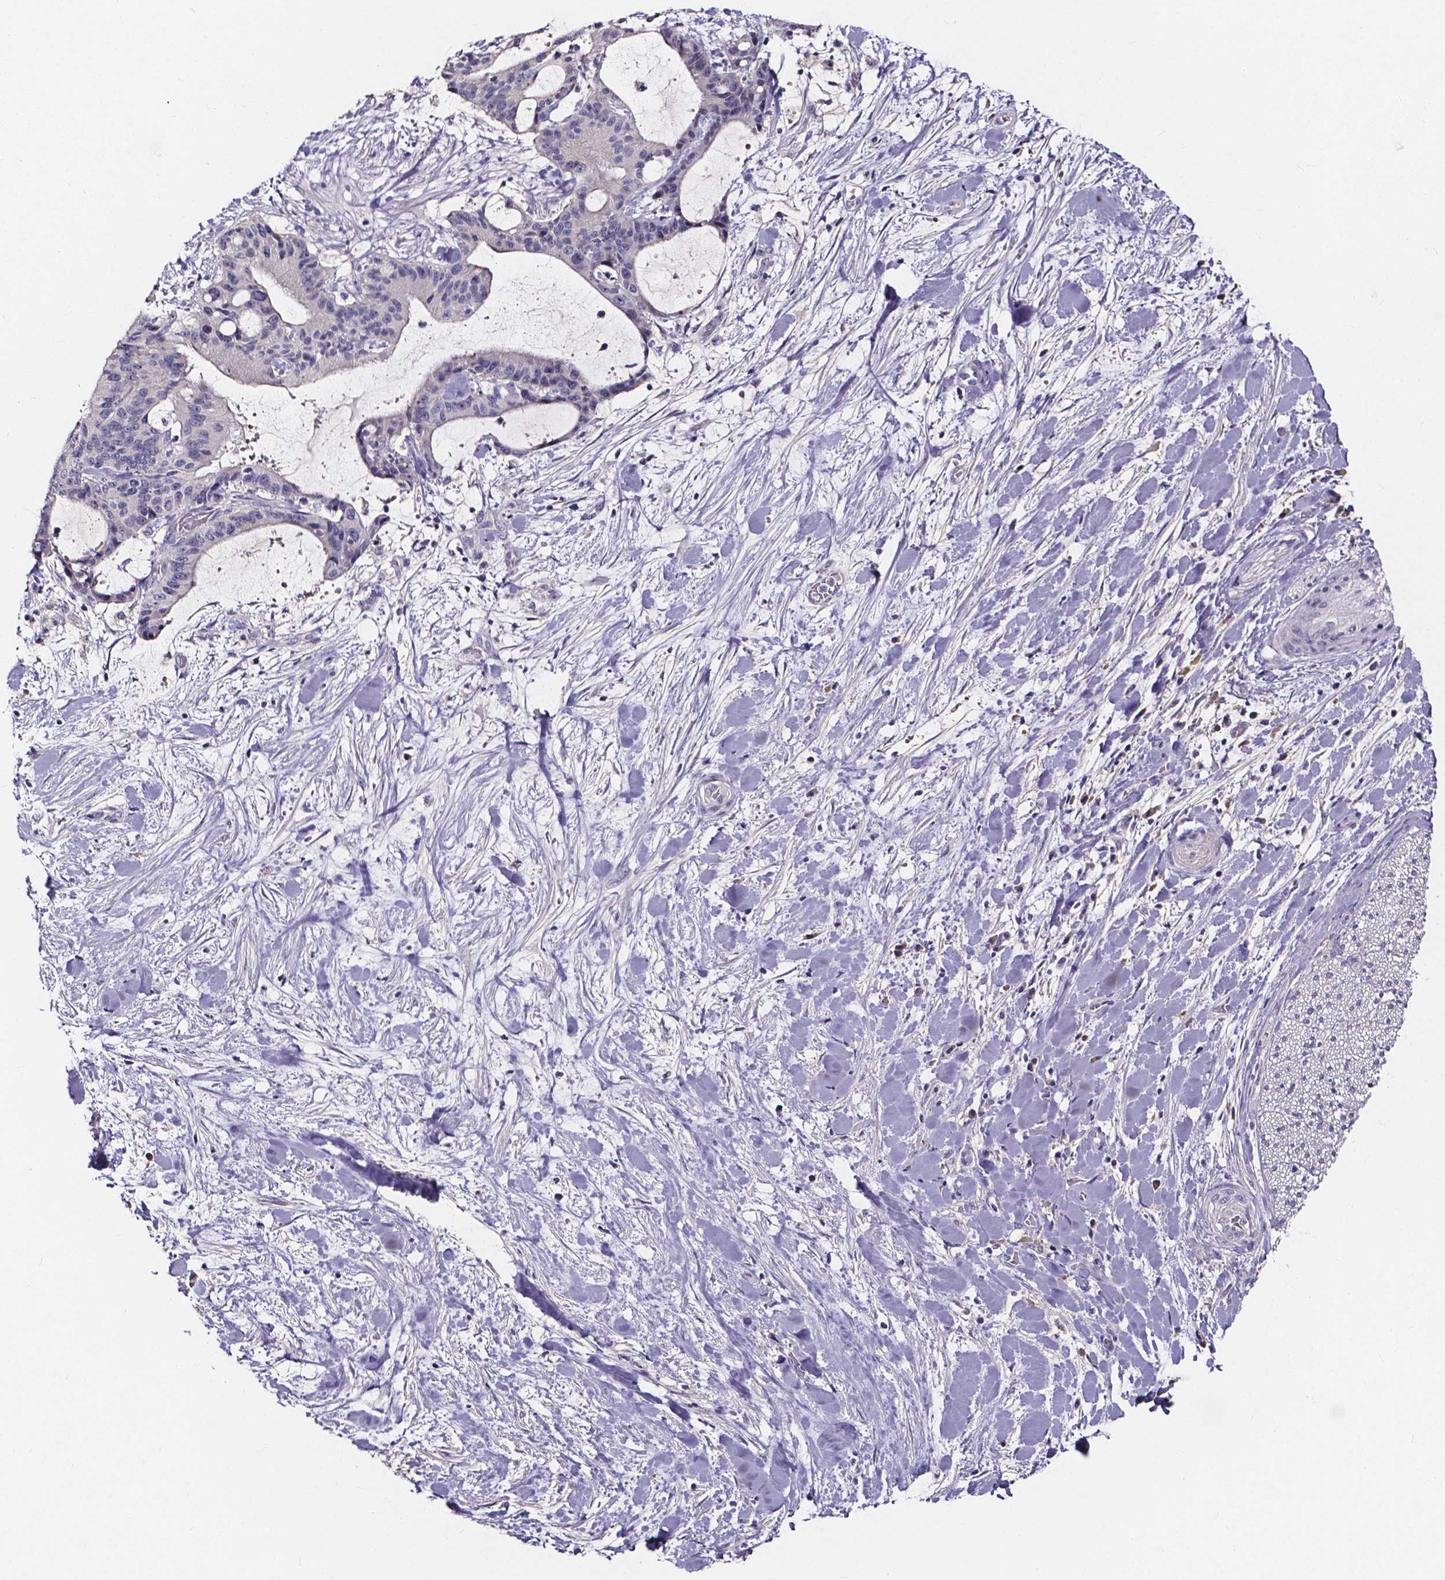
{"staining": {"intensity": "negative", "quantity": "none", "location": "none"}, "tissue": "liver cancer", "cell_type": "Tumor cells", "image_type": "cancer", "snomed": [{"axis": "morphology", "description": "Cholangiocarcinoma"}, {"axis": "topography", "description": "Liver"}], "caption": "Immunohistochemical staining of human liver cholangiocarcinoma demonstrates no significant positivity in tumor cells.", "gene": "SPOCD1", "patient": {"sex": "female", "age": 73}}